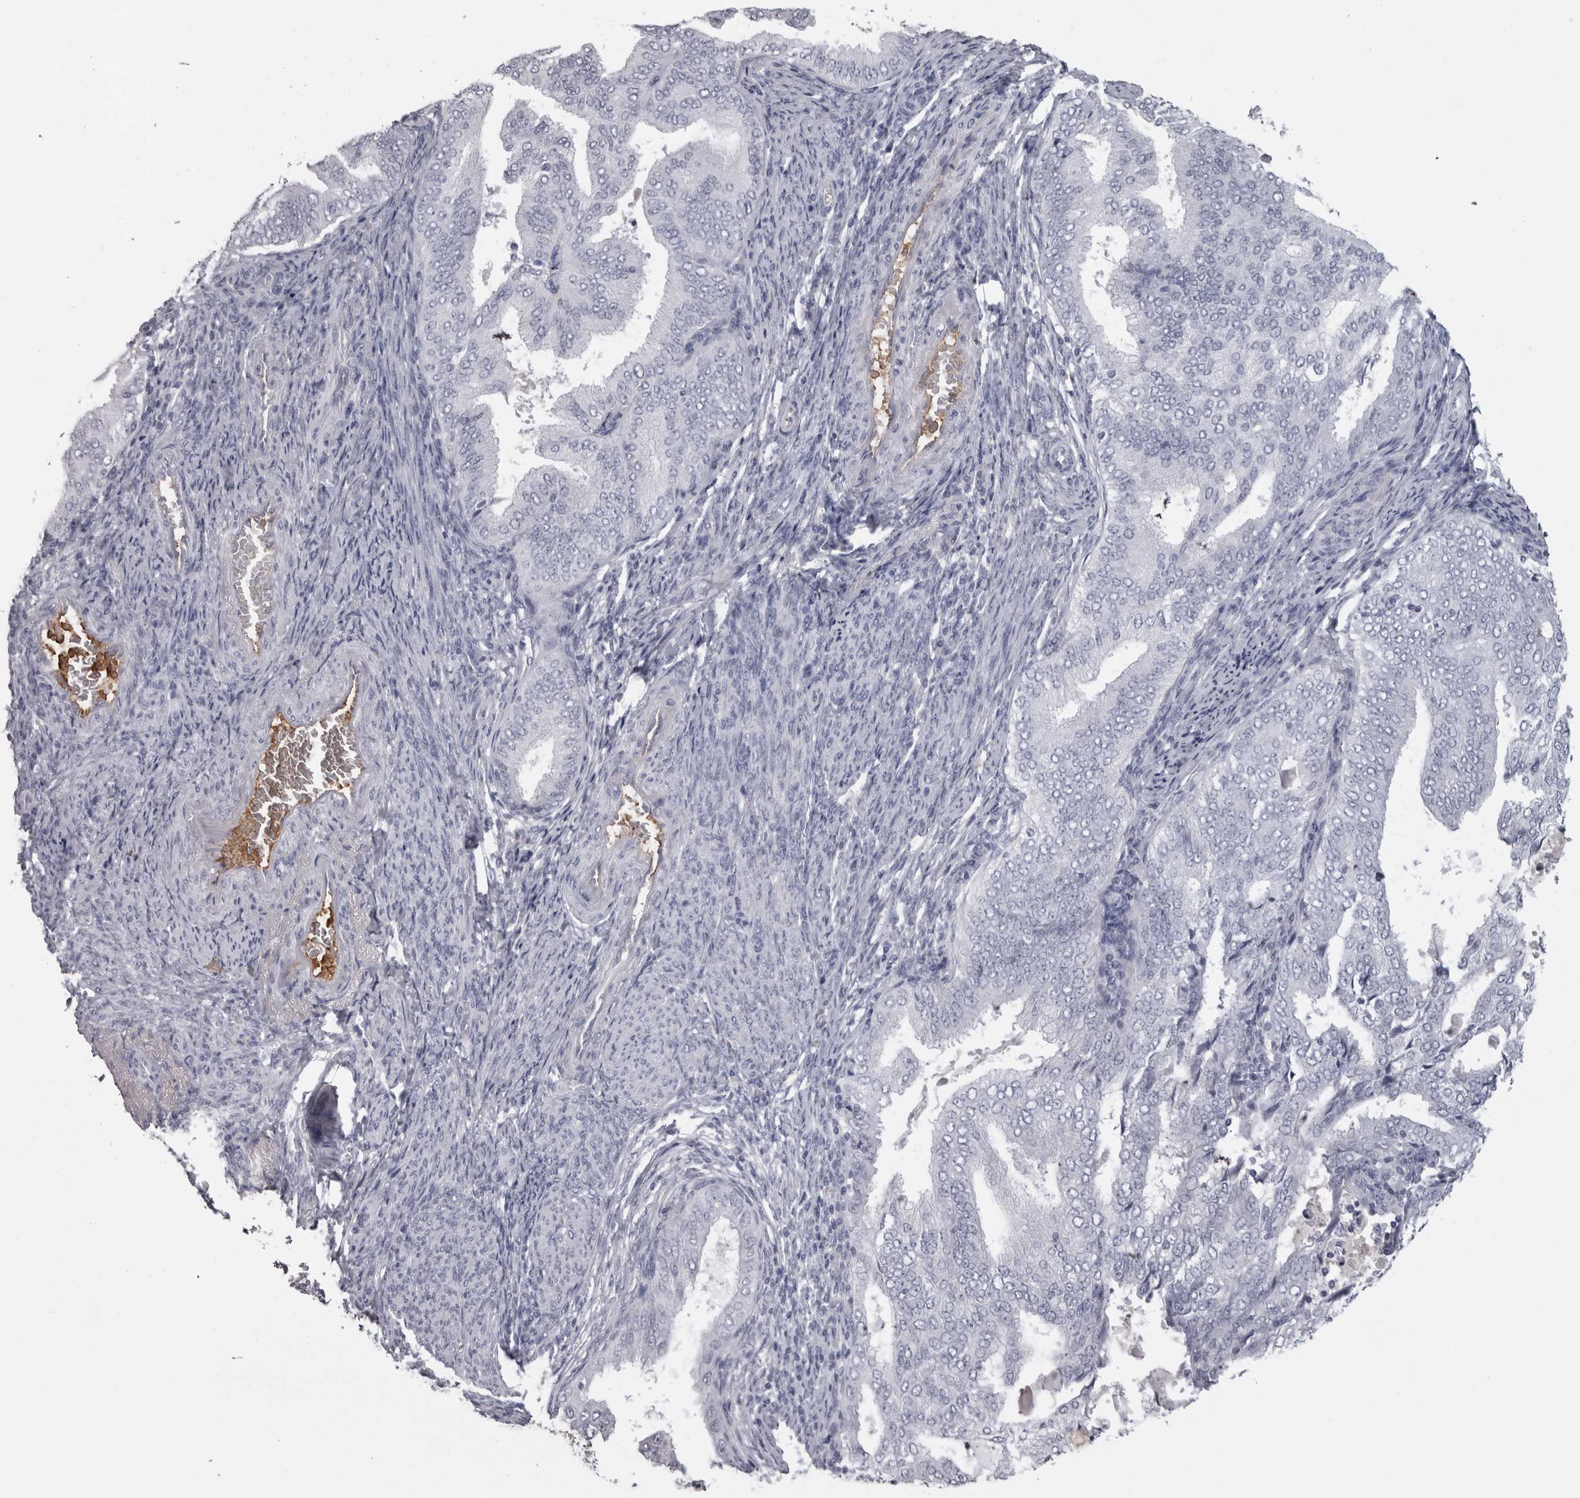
{"staining": {"intensity": "negative", "quantity": "none", "location": "none"}, "tissue": "endometrial cancer", "cell_type": "Tumor cells", "image_type": "cancer", "snomed": [{"axis": "morphology", "description": "Adenocarcinoma, NOS"}, {"axis": "topography", "description": "Endometrium"}], "caption": "This is an IHC micrograph of human endometrial adenocarcinoma. There is no expression in tumor cells.", "gene": "SAA4", "patient": {"sex": "female", "age": 58}}